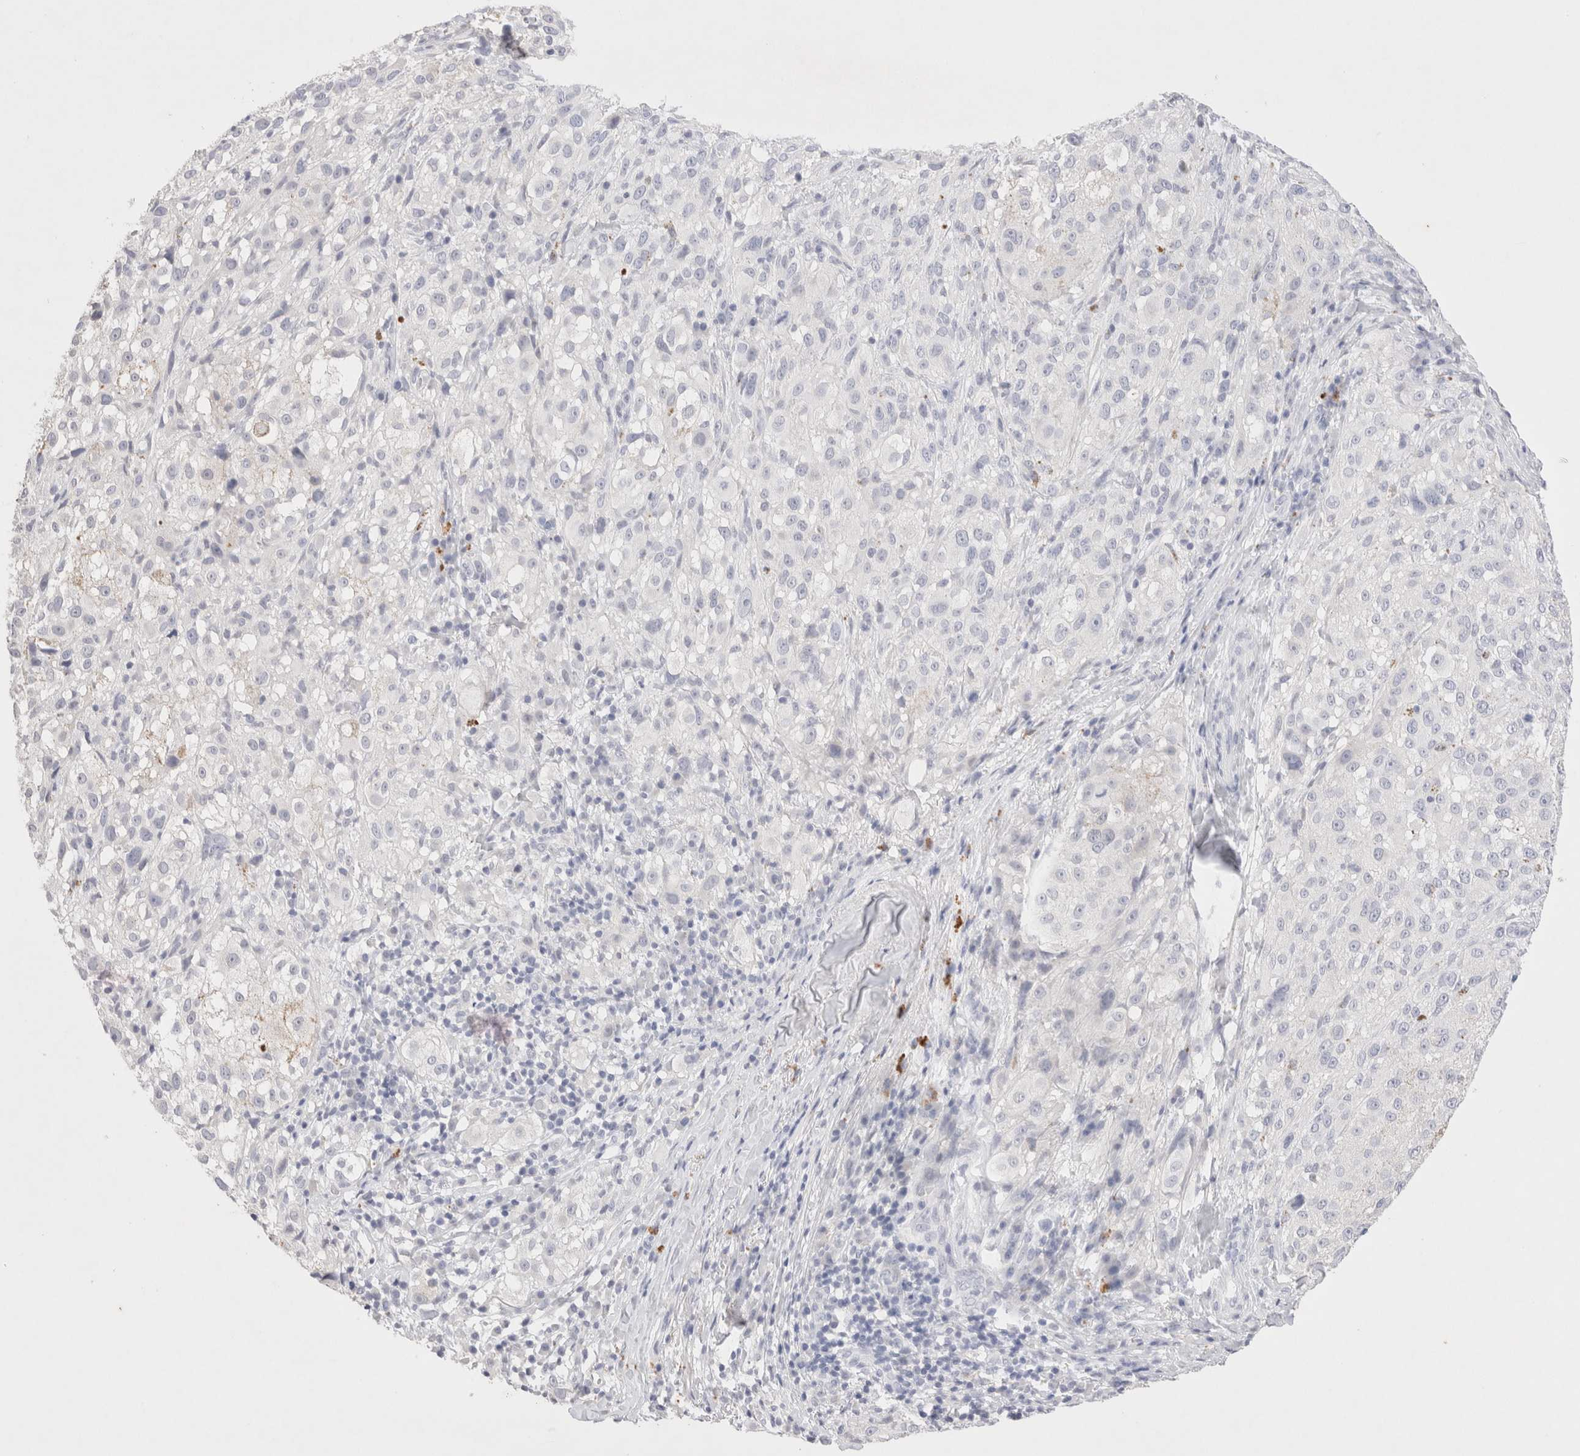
{"staining": {"intensity": "negative", "quantity": "none", "location": "none"}, "tissue": "melanoma", "cell_type": "Tumor cells", "image_type": "cancer", "snomed": [{"axis": "morphology", "description": "Necrosis, NOS"}, {"axis": "morphology", "description": "Malignant melanoma, NOS"}, {"axis": "topography", "description": "Skin"}], "caption": "Tumor cells are negative for protein expression in human melanoma.", "gene": "EPCAM", "patient": {"sex": "female", "age": 87}}